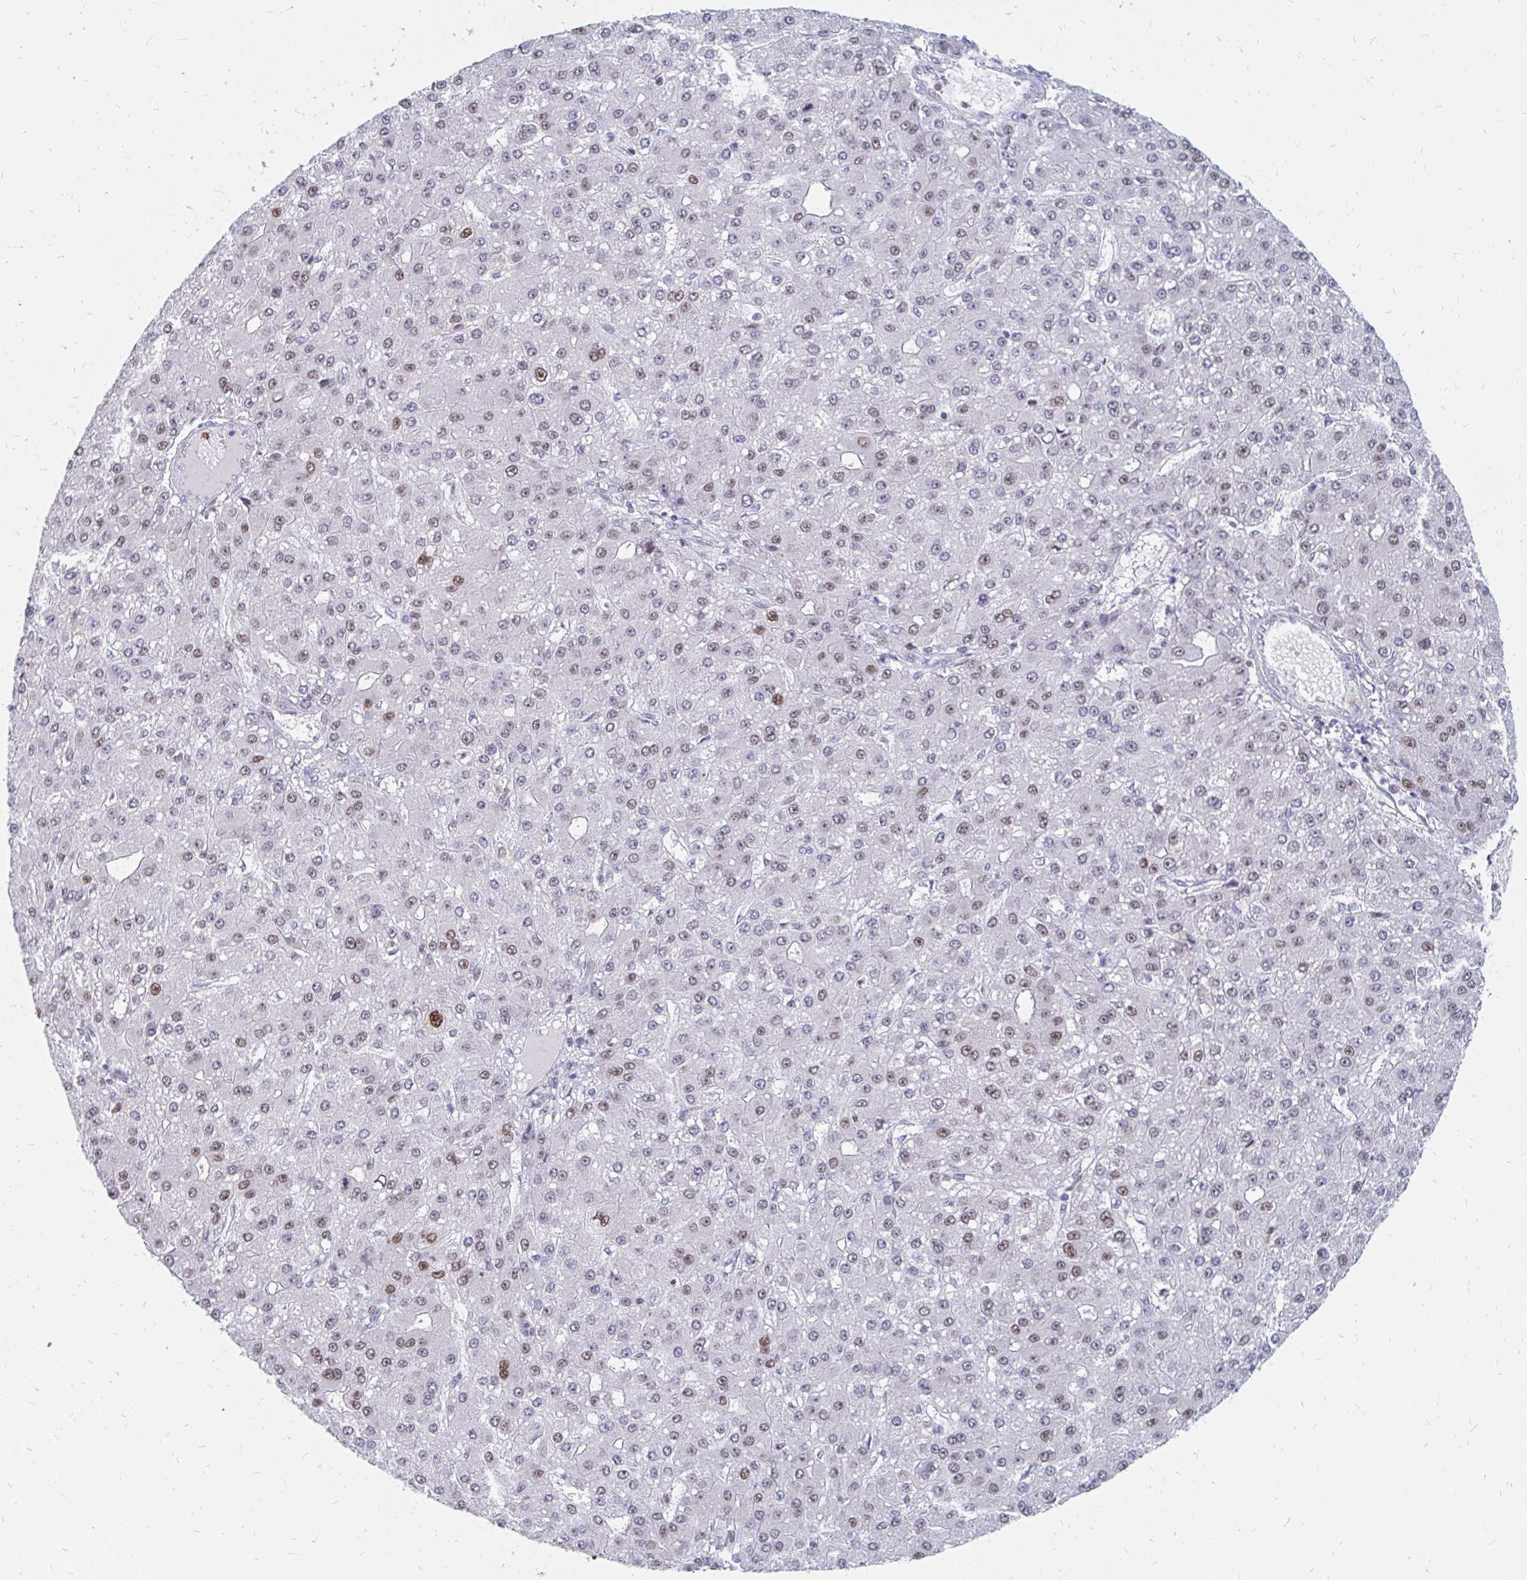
{"staining": {"intensity": "weak", "quantity": "25%-75%", "location": "nuclear"}, "tissue": "liver cancer", "cell_type": "Tumor cells", "image_type": "cancer", "snomed": [{"axis": "morphology", "description": "Carcinoma, Hepatocellular, NOS"}, {"axis": "topography", "description": "Liver"}], "caption": "A brown stain highlights weak nuclear staining of a protein in human liver cancer (hepatocellular carcinoma) tumor cells.", "gene": "PLK3", "patient": {"sex": "male", "age": 67}}